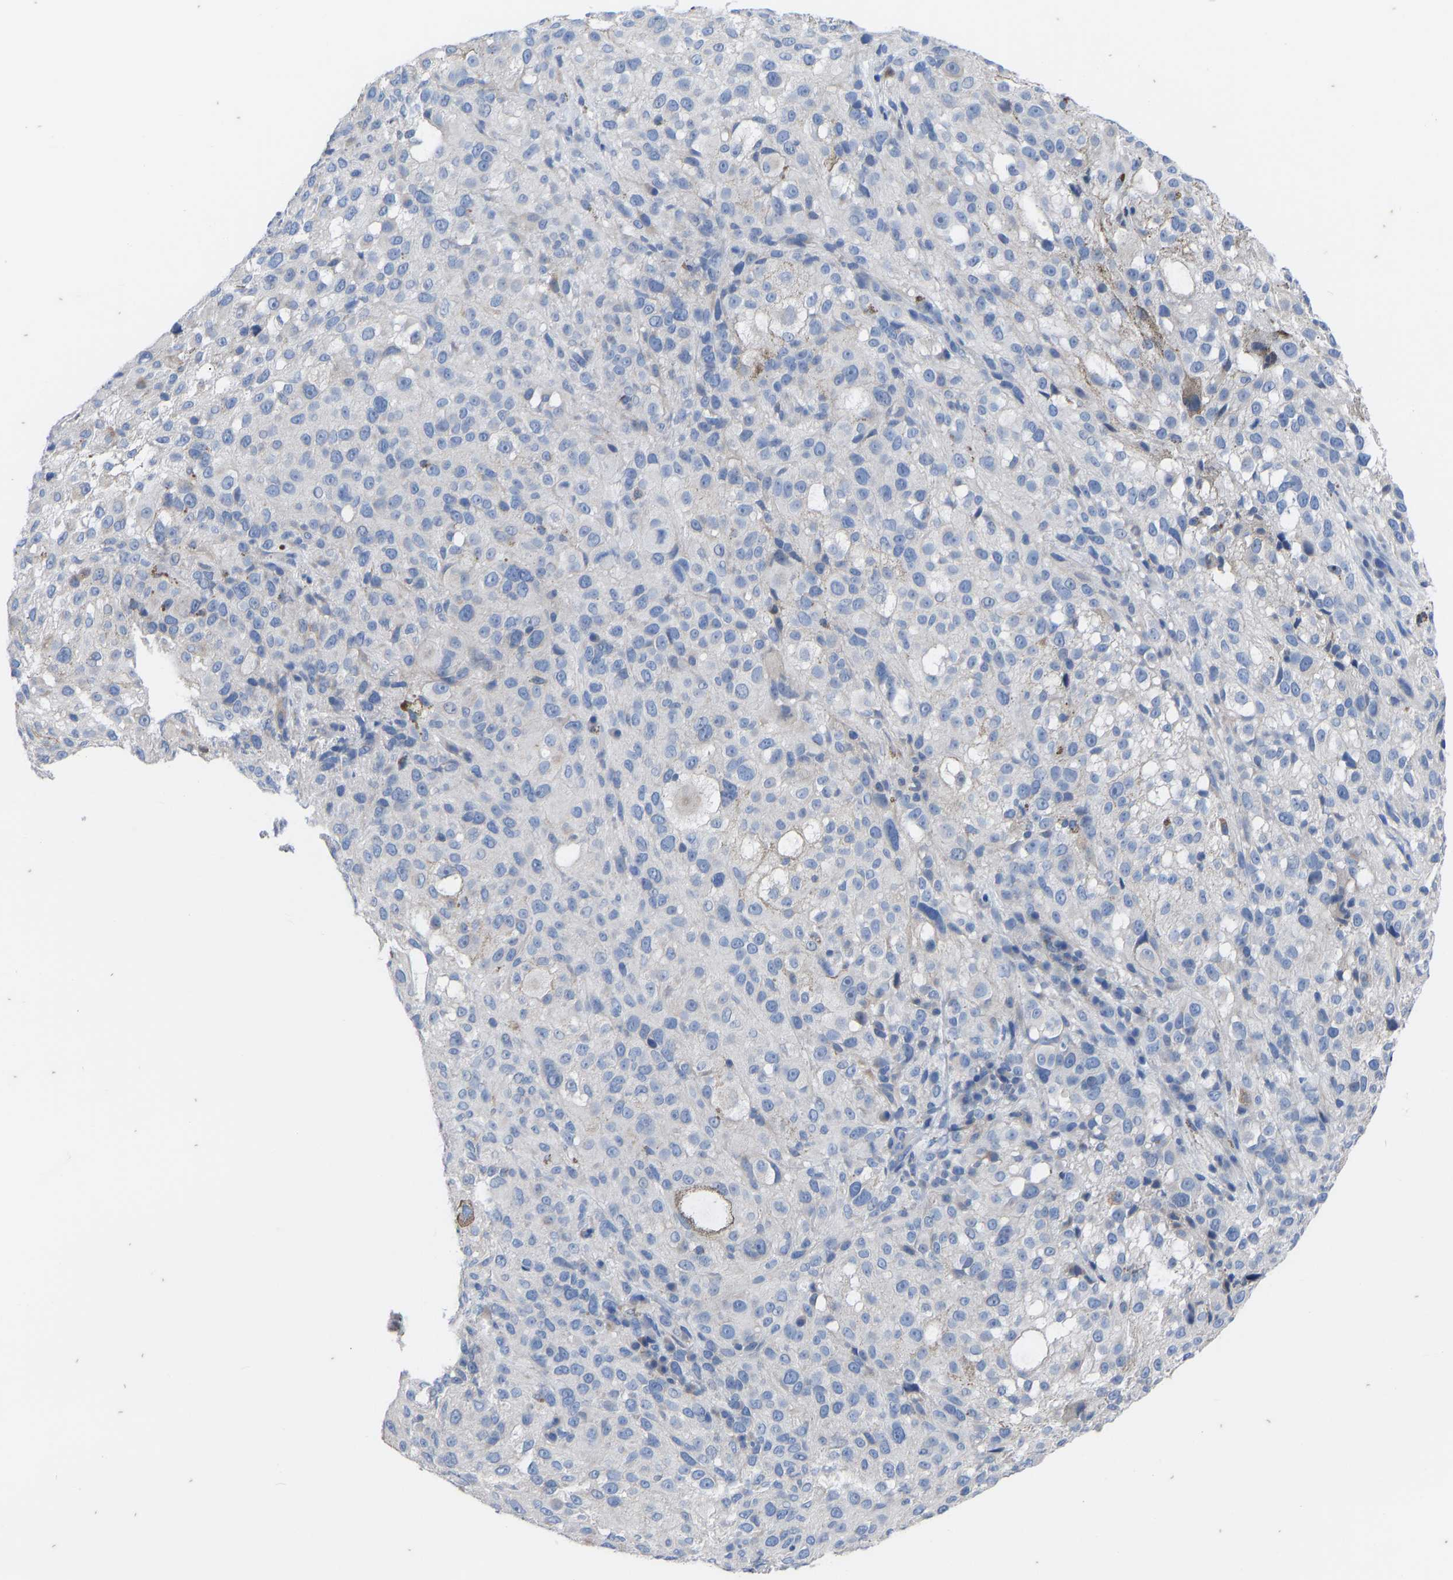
{"staining": {"intensity": "negative", "quantity": "none", "location": "none"}, "tissue": "melanoma", "cell_type": "Tumor cells", "image_type": "cancer", "snomed": [{"axis": "morphology", "description": "Necrosis, NOS"}, {"axis": "morphology", "description": "Malignant melanoma, NOS"}, {"axis": "topography", "description": "Skin"}], "caption": "The image displays no significant staining in tumor cells of melanoma.", "gene": "OLIG2", "patient": {"sex": "female", "age": 87}}